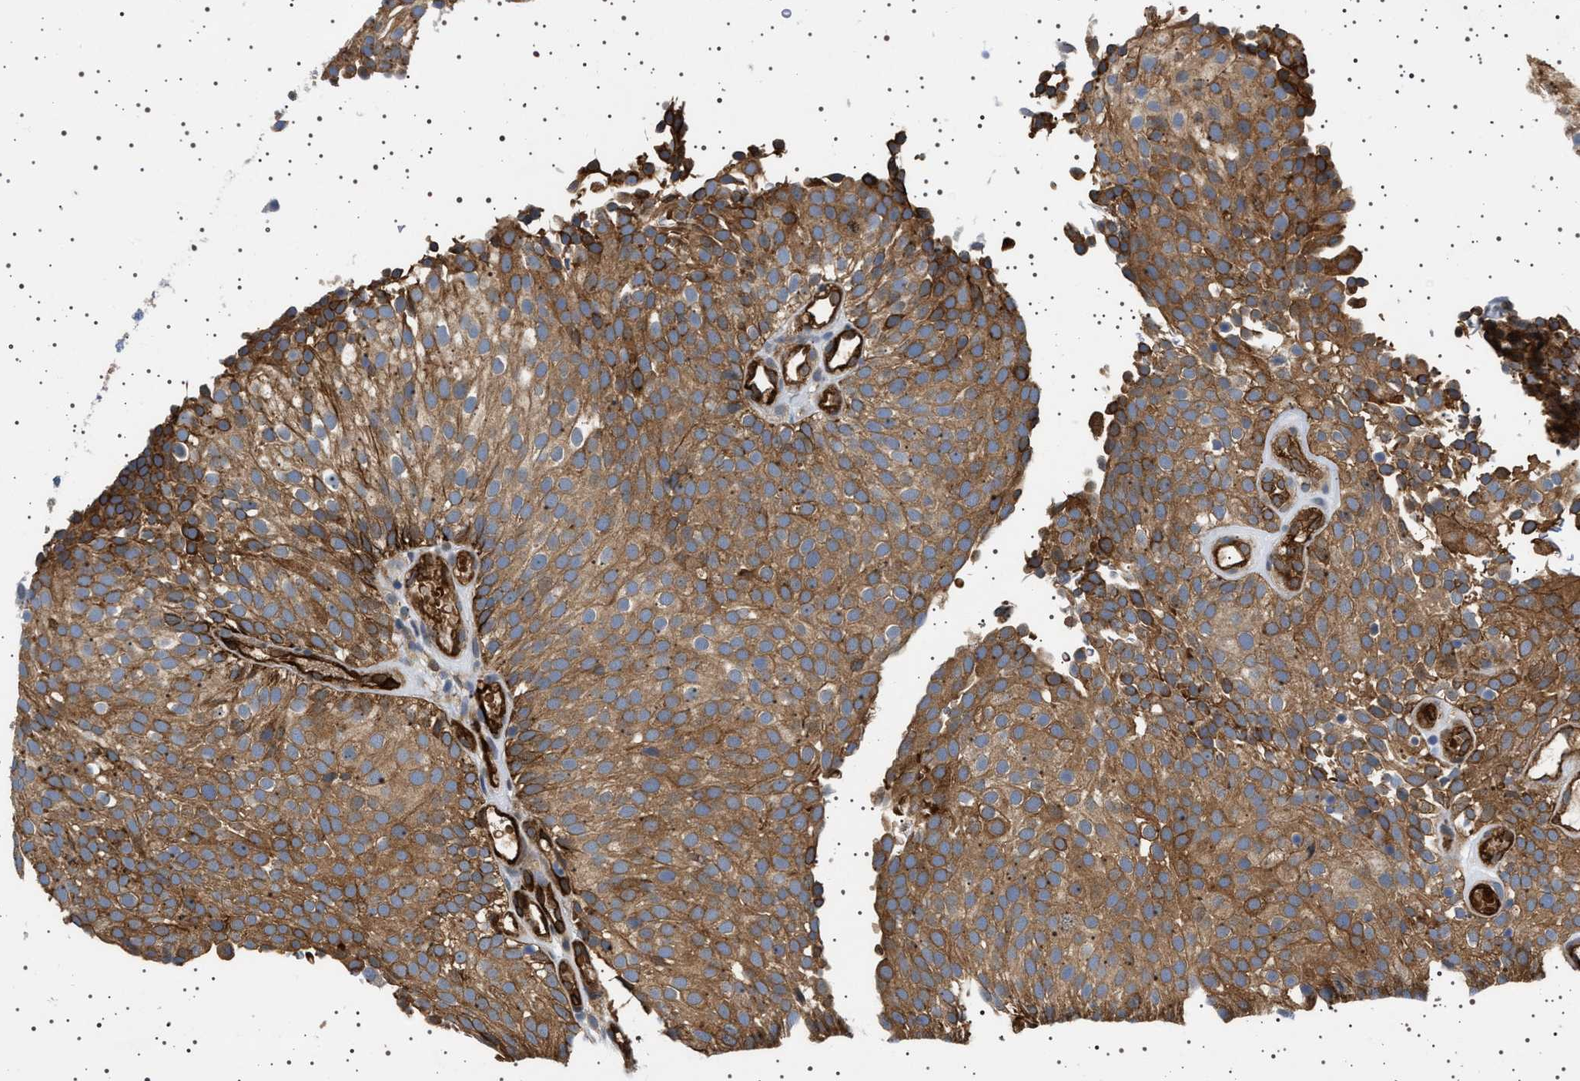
{"staining": {"intensity": "moderate", "quantity": ">75%", "location": "cytoplasmic/membranous"}, "tissue": "urothelial cancer", "cell_type": "Tumor cells", "image_type": "cancer", "snomed": [{"axis": "morphology", "description": "Urothelial carcinoma, Low grade"}, {"axis": "topography", "description": "Urinary bladder"}], "caption": "Urothelial cancer stained with a protein marker displays moderate staining in tumor cells.", "gene": "BAG3", "patient": {"sex": "male", "age": 78}}